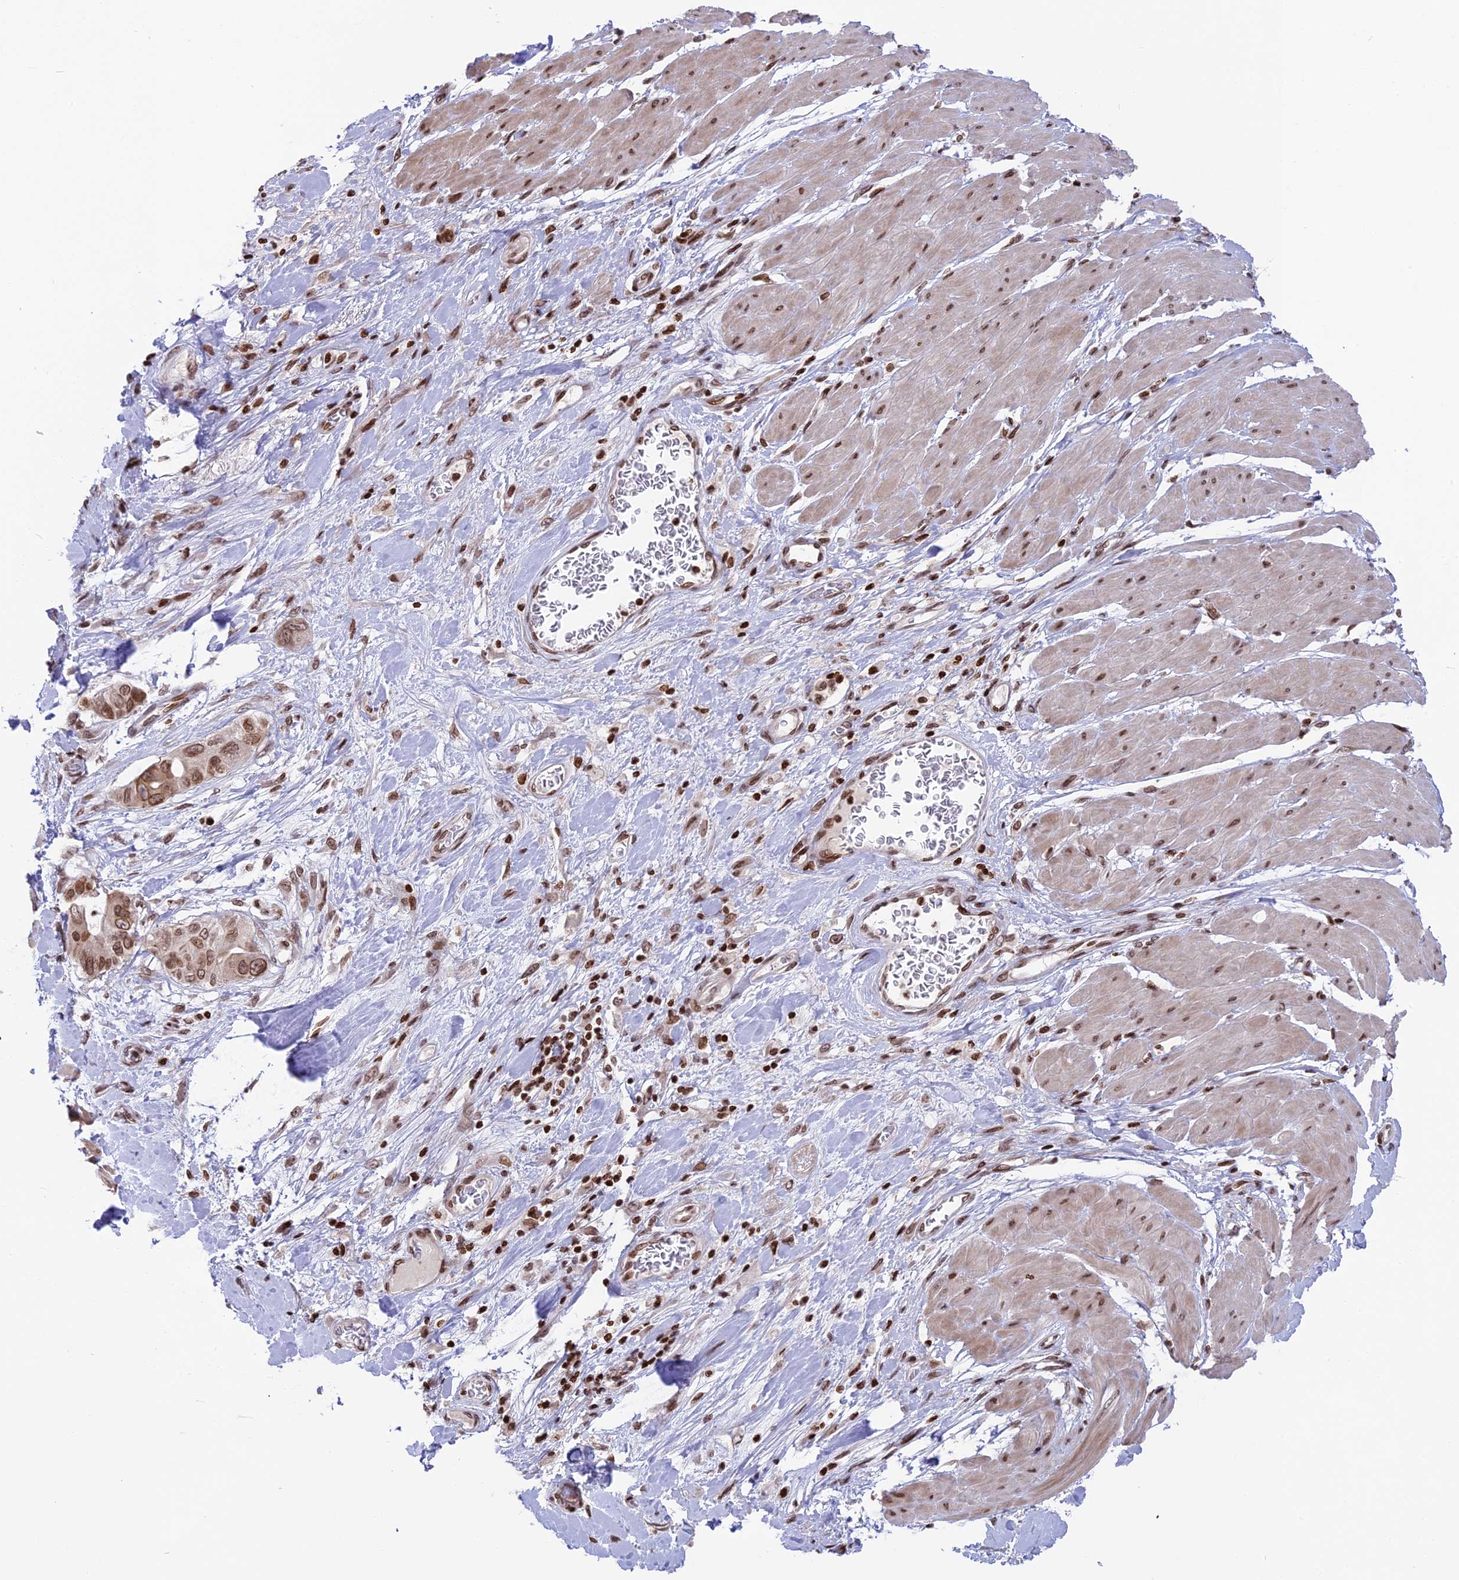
{"staining": {"intensity": "moderate", "quantity": ">75%", "location": "nuclear"}, "tissue": "pancreatic cancer", "cell_type": "Tumor cells", "image_type": "cancer", "snomed": [{"axis": "morphology", "description": "Adenocarcinoma, NOS"}, {"axis": "topography", "description": "Pancreas"}], "caption": "DAB (3,3'-diaminobenzidine) immunohistochemical staining of human adenocarcinoma (pancreatic) exhibits moderate nuclear protein positivity in approximately >75% of tumor cells. (Stains: DAB (3,3'-diaminobenzidine) in brown, nuclei in blue, Microscopy: brightfield microscopy at high magnification).", "gene": "TET2", "patient": {"sex": "male", "age": 68}}